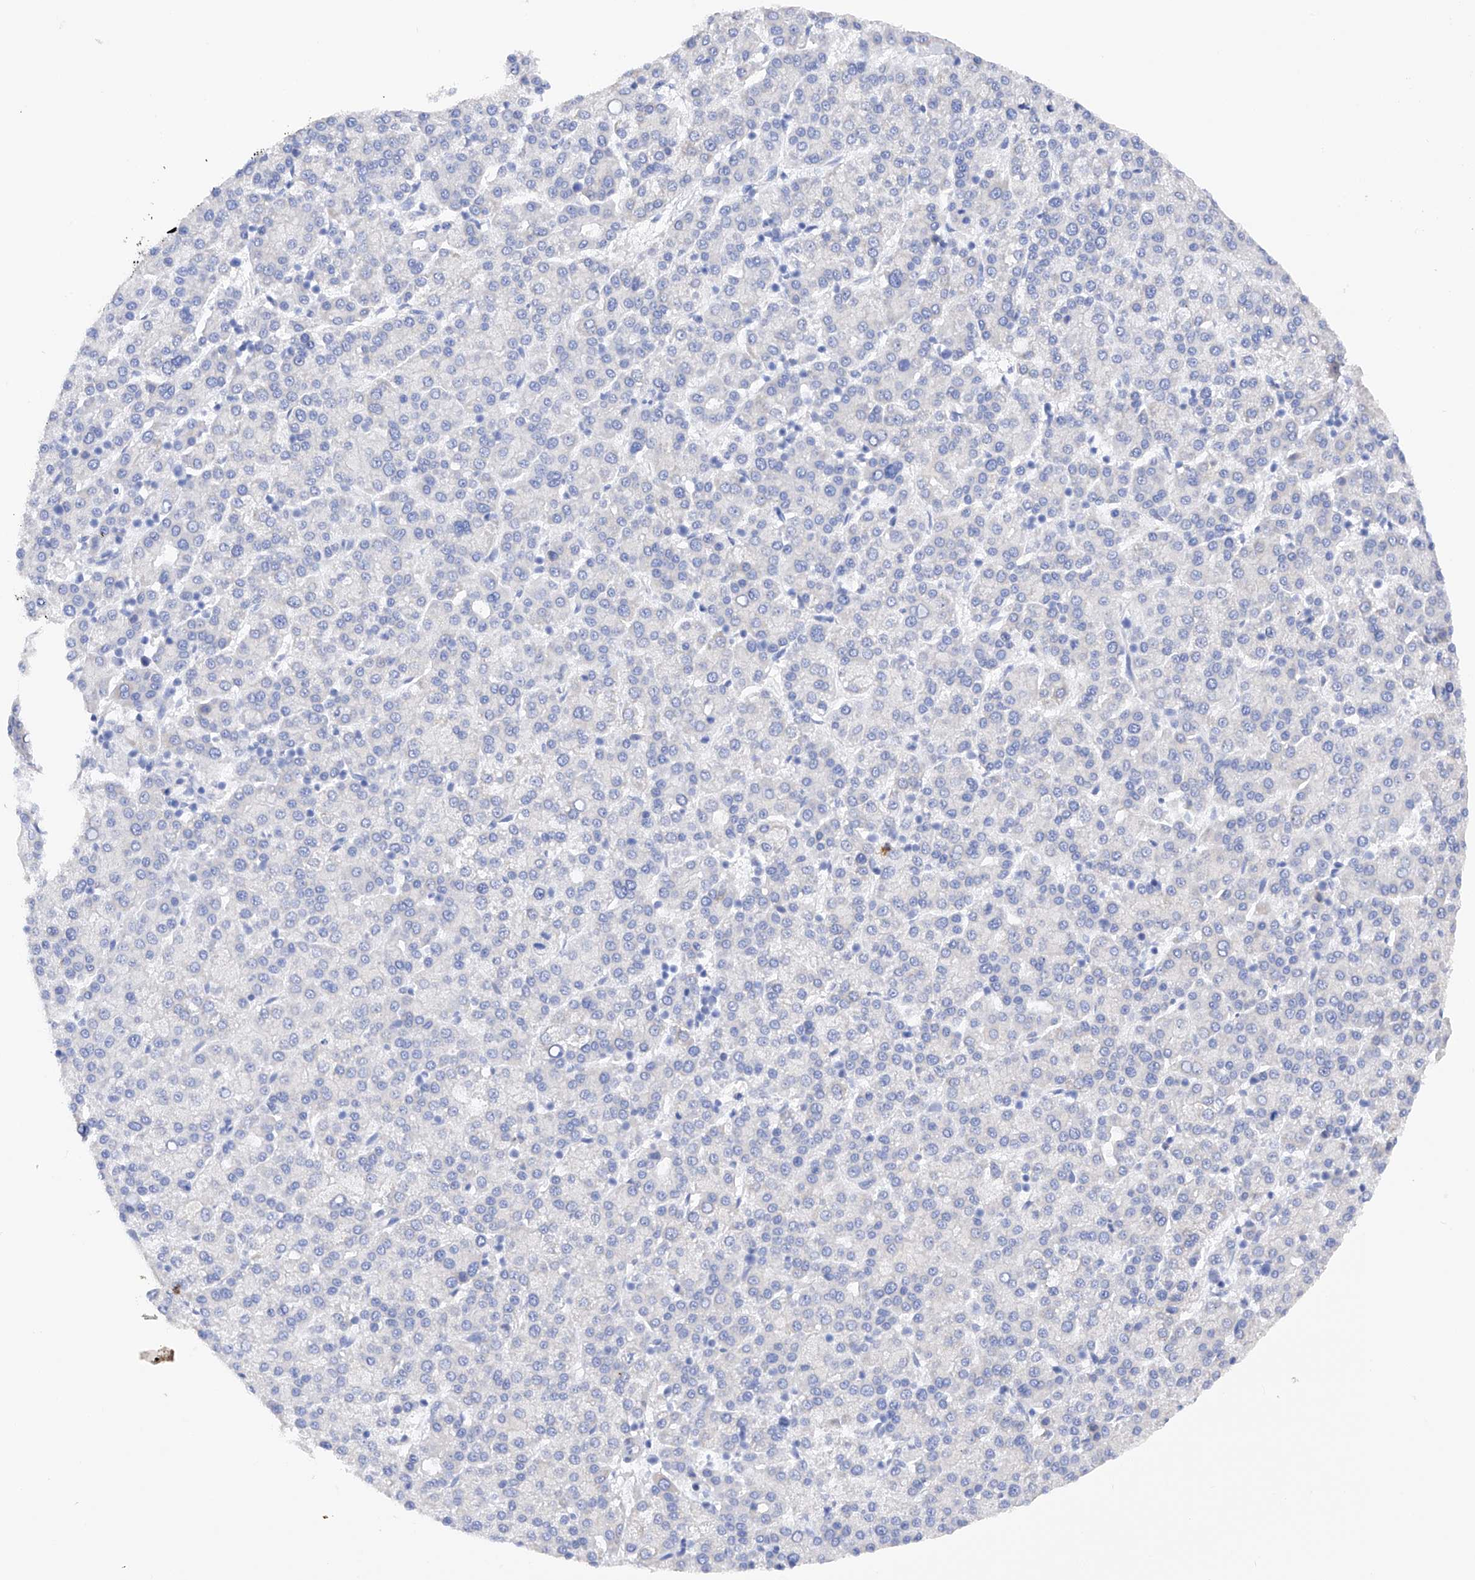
{"staining": {"intensity": "negative", "quantity": "none", "location": "none"}, "tissue": "liver cancer", "cell_type": "Tumor cells", "image_type": "cancer", "snomed": [{"axis": "morphology", "description": "Carcinoma, Hepatocellular, NOS"}, {"axis": "topography", "description": "Liver"}], "caption": "Tumor cells are negative for protein expression in human hepatocellular carcinoma (liver).", "gene": "PDIA5", "patient": {"sex": "female", "age": 58}}